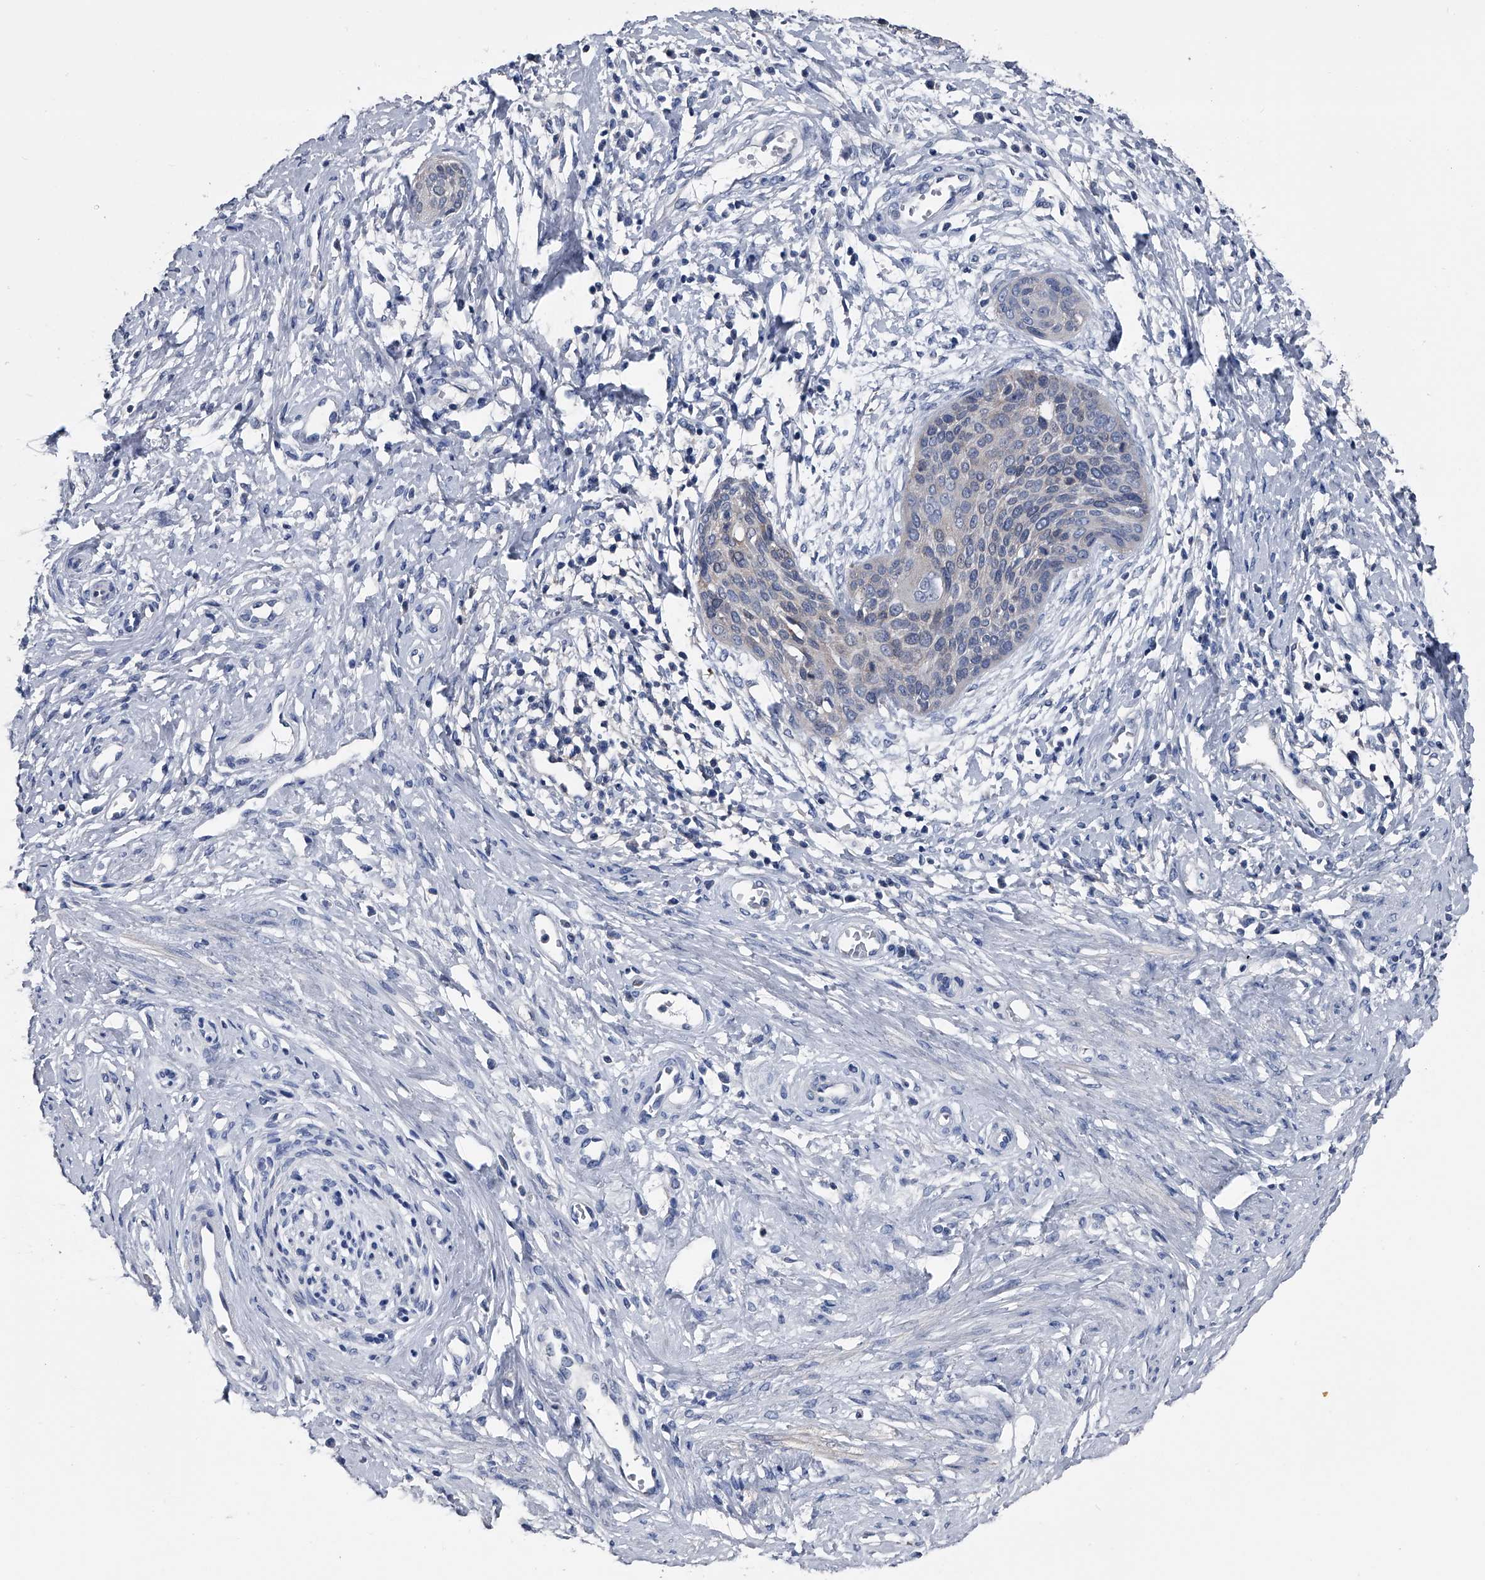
{"staining": {"intensity": "negative", "quantity": "none", "location": "none"}, "tissue": "cervical cancer", "cell_type": "Tumor cells", "image_type": "cancer", "snomed": [{"axis": "morphology", "description": "Squamous cell carcinoma, NOS"}, {"axis": "topography", "description": "Cervix"}], "caption": "DAB (3,3'-diaminobenzidine) immunohistochemical staining of cervical cancer (squamous cell carcinoma) displays no significant expression in tumor cells. (DAB immunohistochemistry (IHC) with hematoxylin counter stain).", "gene": "KIF13A", "patient": {"sex": "female", "age": 37}}